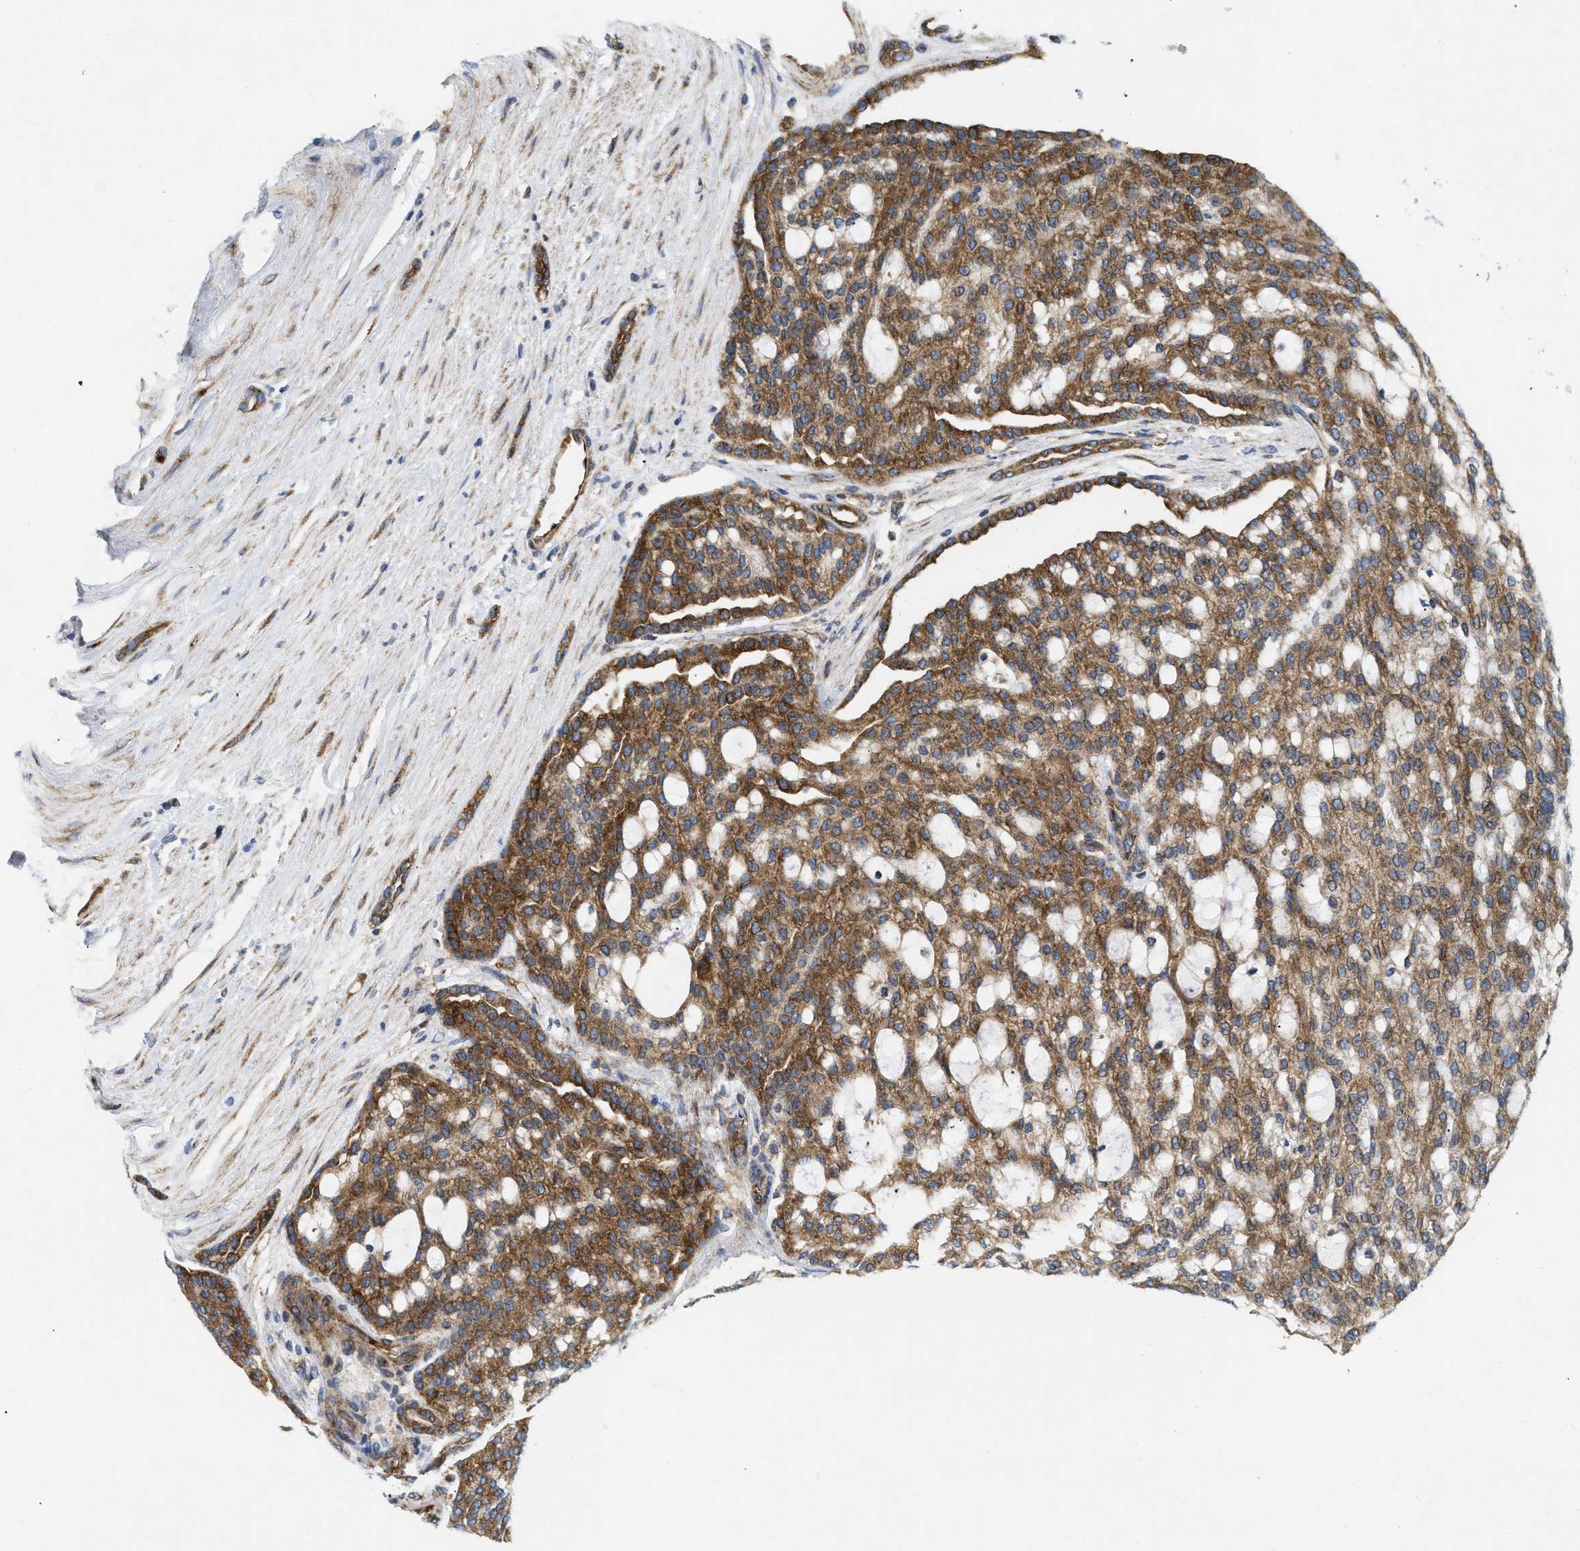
{"staining": {"intensity": "moderate", "quantity": ">75%", "location": "cytoplasmic/membranous"}, "tissue": "renal cancer", "cell_type": "Tumor cells", "image_type": "cancer", "snomed": [{"axis": "morphology", "description": "Adenocarcinoma, NOS"}, {"axis": "topography", "description": "Kidney"}], "caption": "The immunohistochemical stain highlights moderate cytoplasmic/membranous staining in tumor cells of adenocarcinoma (renal) tissue.", "gene": "DCTN4", "patient": {"sex": "male", "age": 63}}